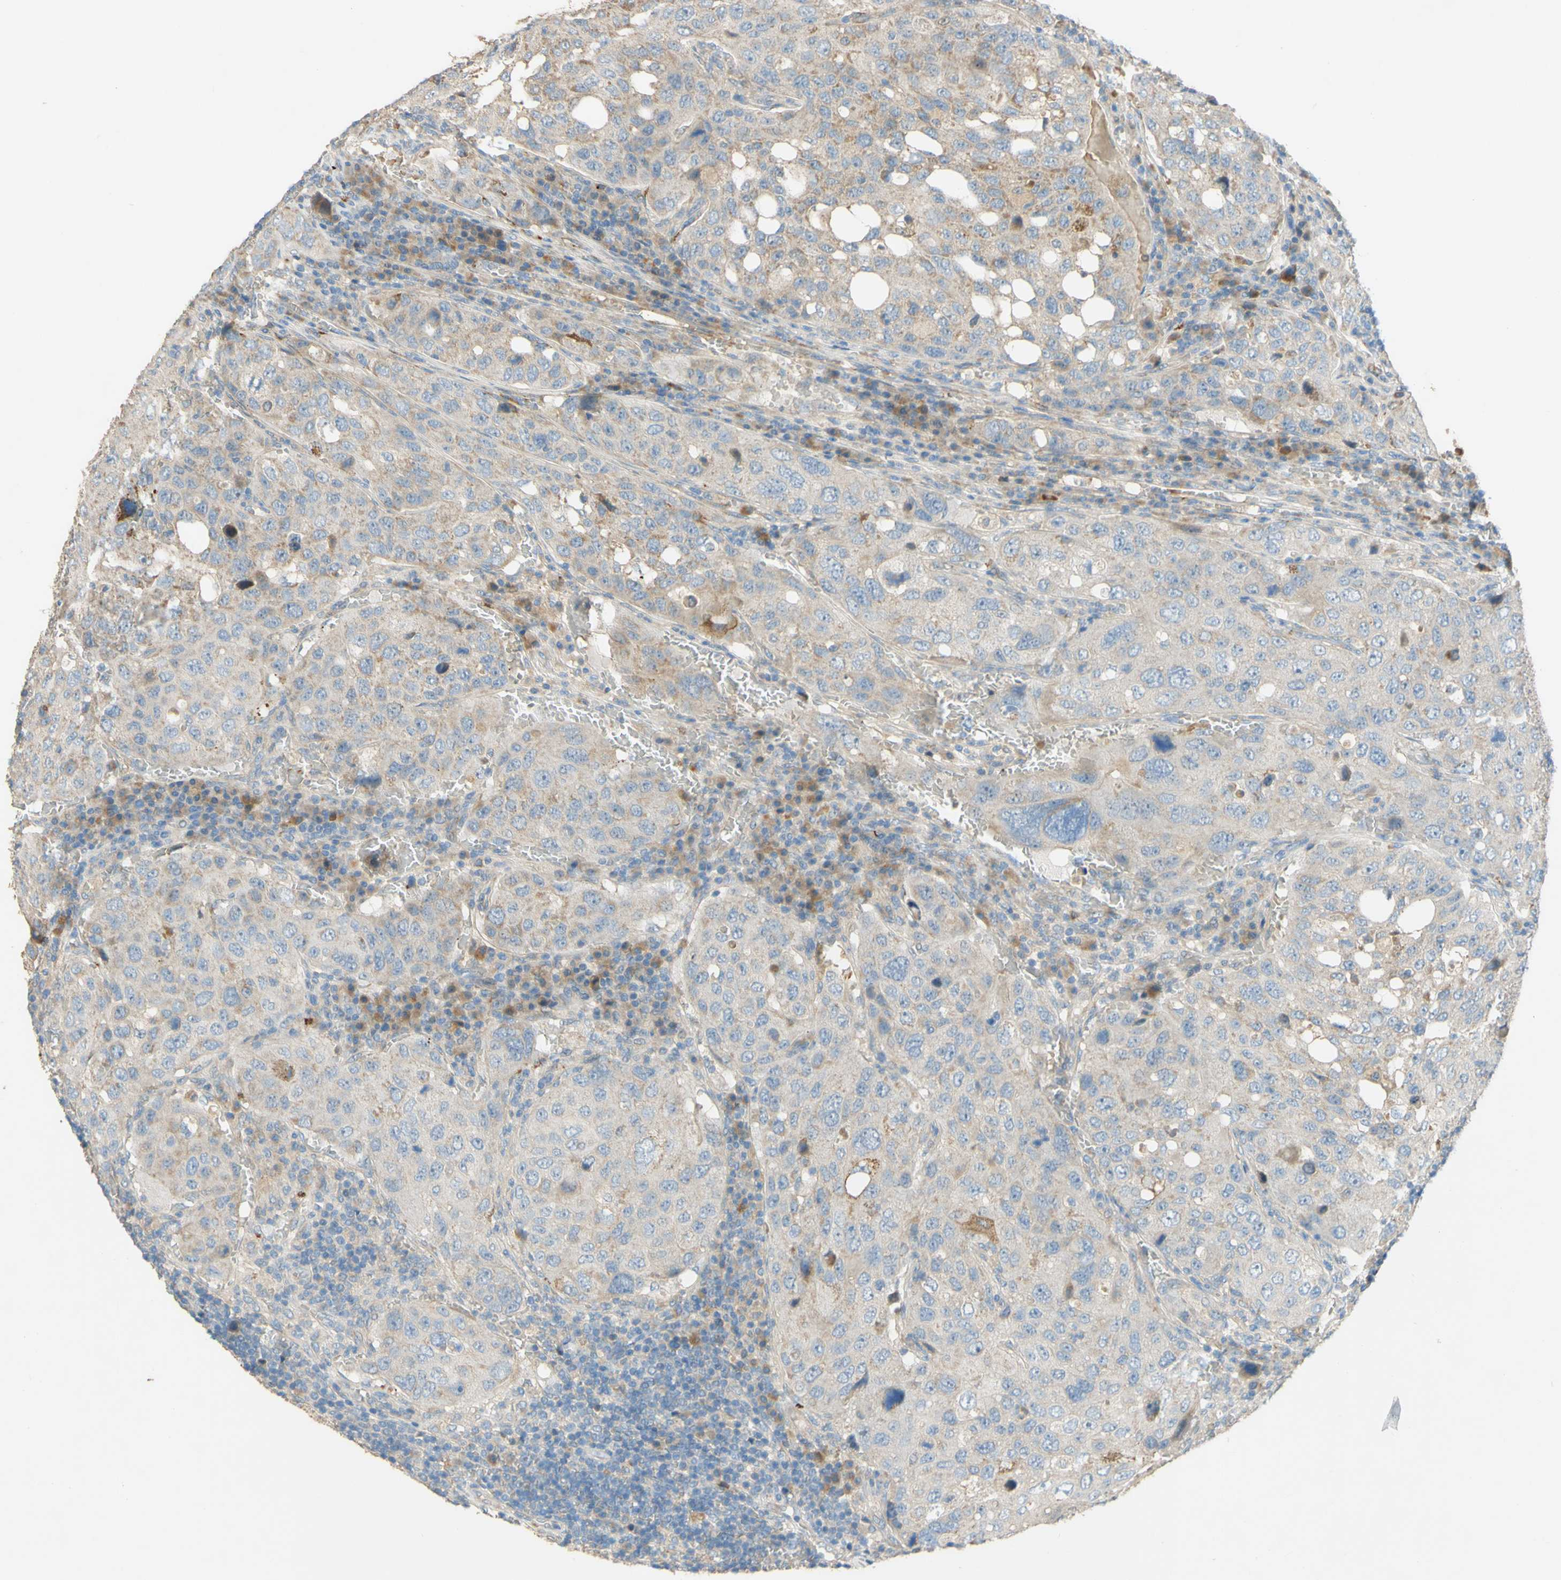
{"staining": {"intensity": "weak", "quantity": "<25%", "location": "cytoplasmic/membranous"}, "tissue": "urothelial cancer", "cell_type": "Tumor cells", "image_type": "cancer", "snomed": [{"axis": "morphology", "description": "Urothelial carcinoma, High grade"}, {"axis": "topography", "description": "Lymph node"}, {"axis": "topography", "description": "Urinary bladder"}], "caption": "High magnification brightfield microscopy of high-grade urothelial carcinoma stained with DAB (3,3'-diaminobenzidine) (brown) and counterstained with hematoxylin (blue): tumor cells show no significant positivity.", "gene": "DKK3", "patient": {"sex": "male", "age": 51}}